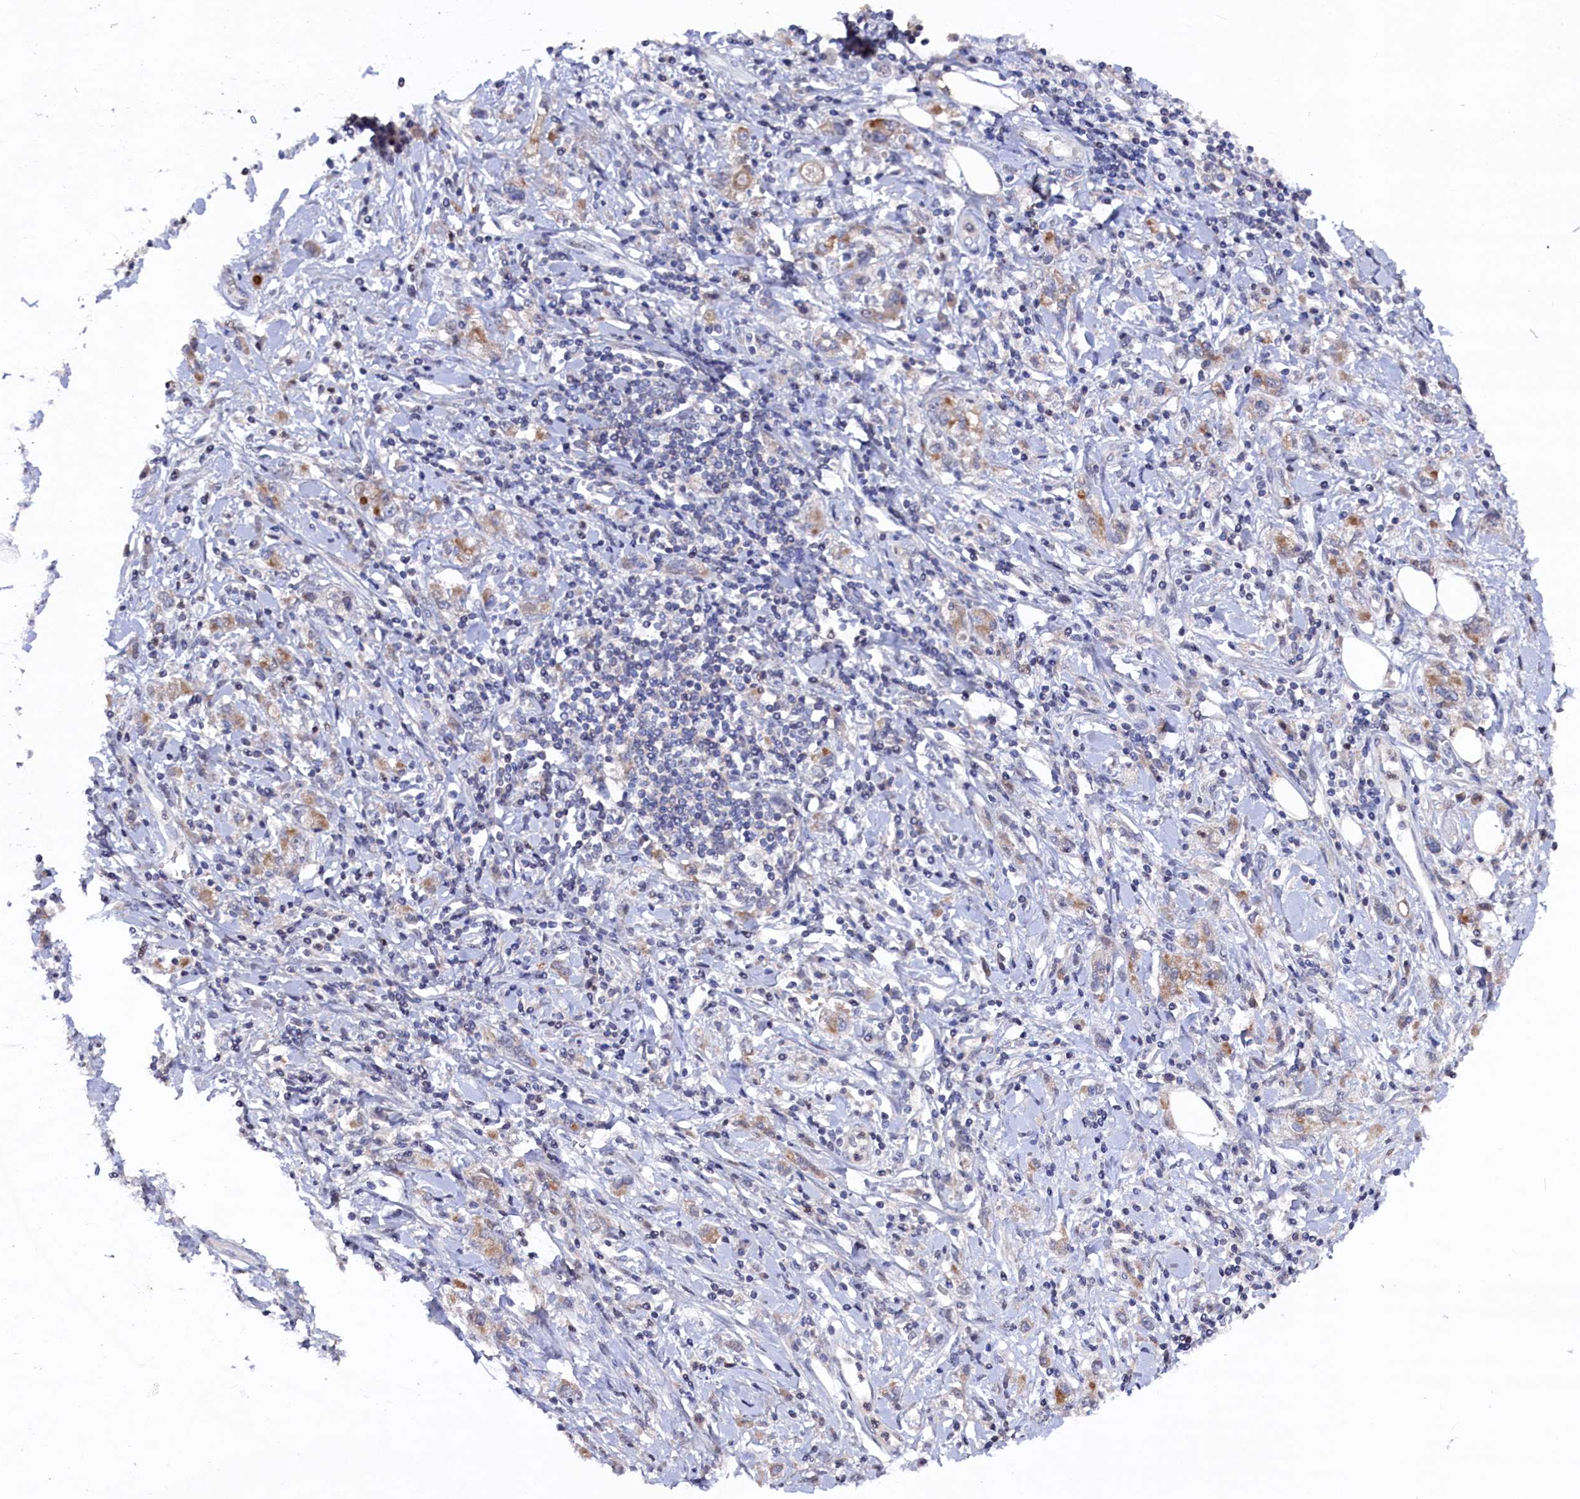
{"staining": {"intensity": "moderate", "quantity": "<25%", "location": "cytoplasmic/membranous"}, "tissue": "stomach cancer", "cell_type": "Tumor cells", "image_type": "cancer", "snomed": [{"axis": "morphology", "description": "Adenocarcinoma, NOS"}, {"axis": "topography", "description": "Stomach"}], "caption": "A histopathology image of stomach cancer (adenocarcinoma) stained for a protein reveals moderate cytoplasmic/membranous brown staining in tumor cells. (DAB = brown stain, brightfield microscopy at high magnification).", "gene": "TMC5", "patient": {"sex": "female", "age": 76}}